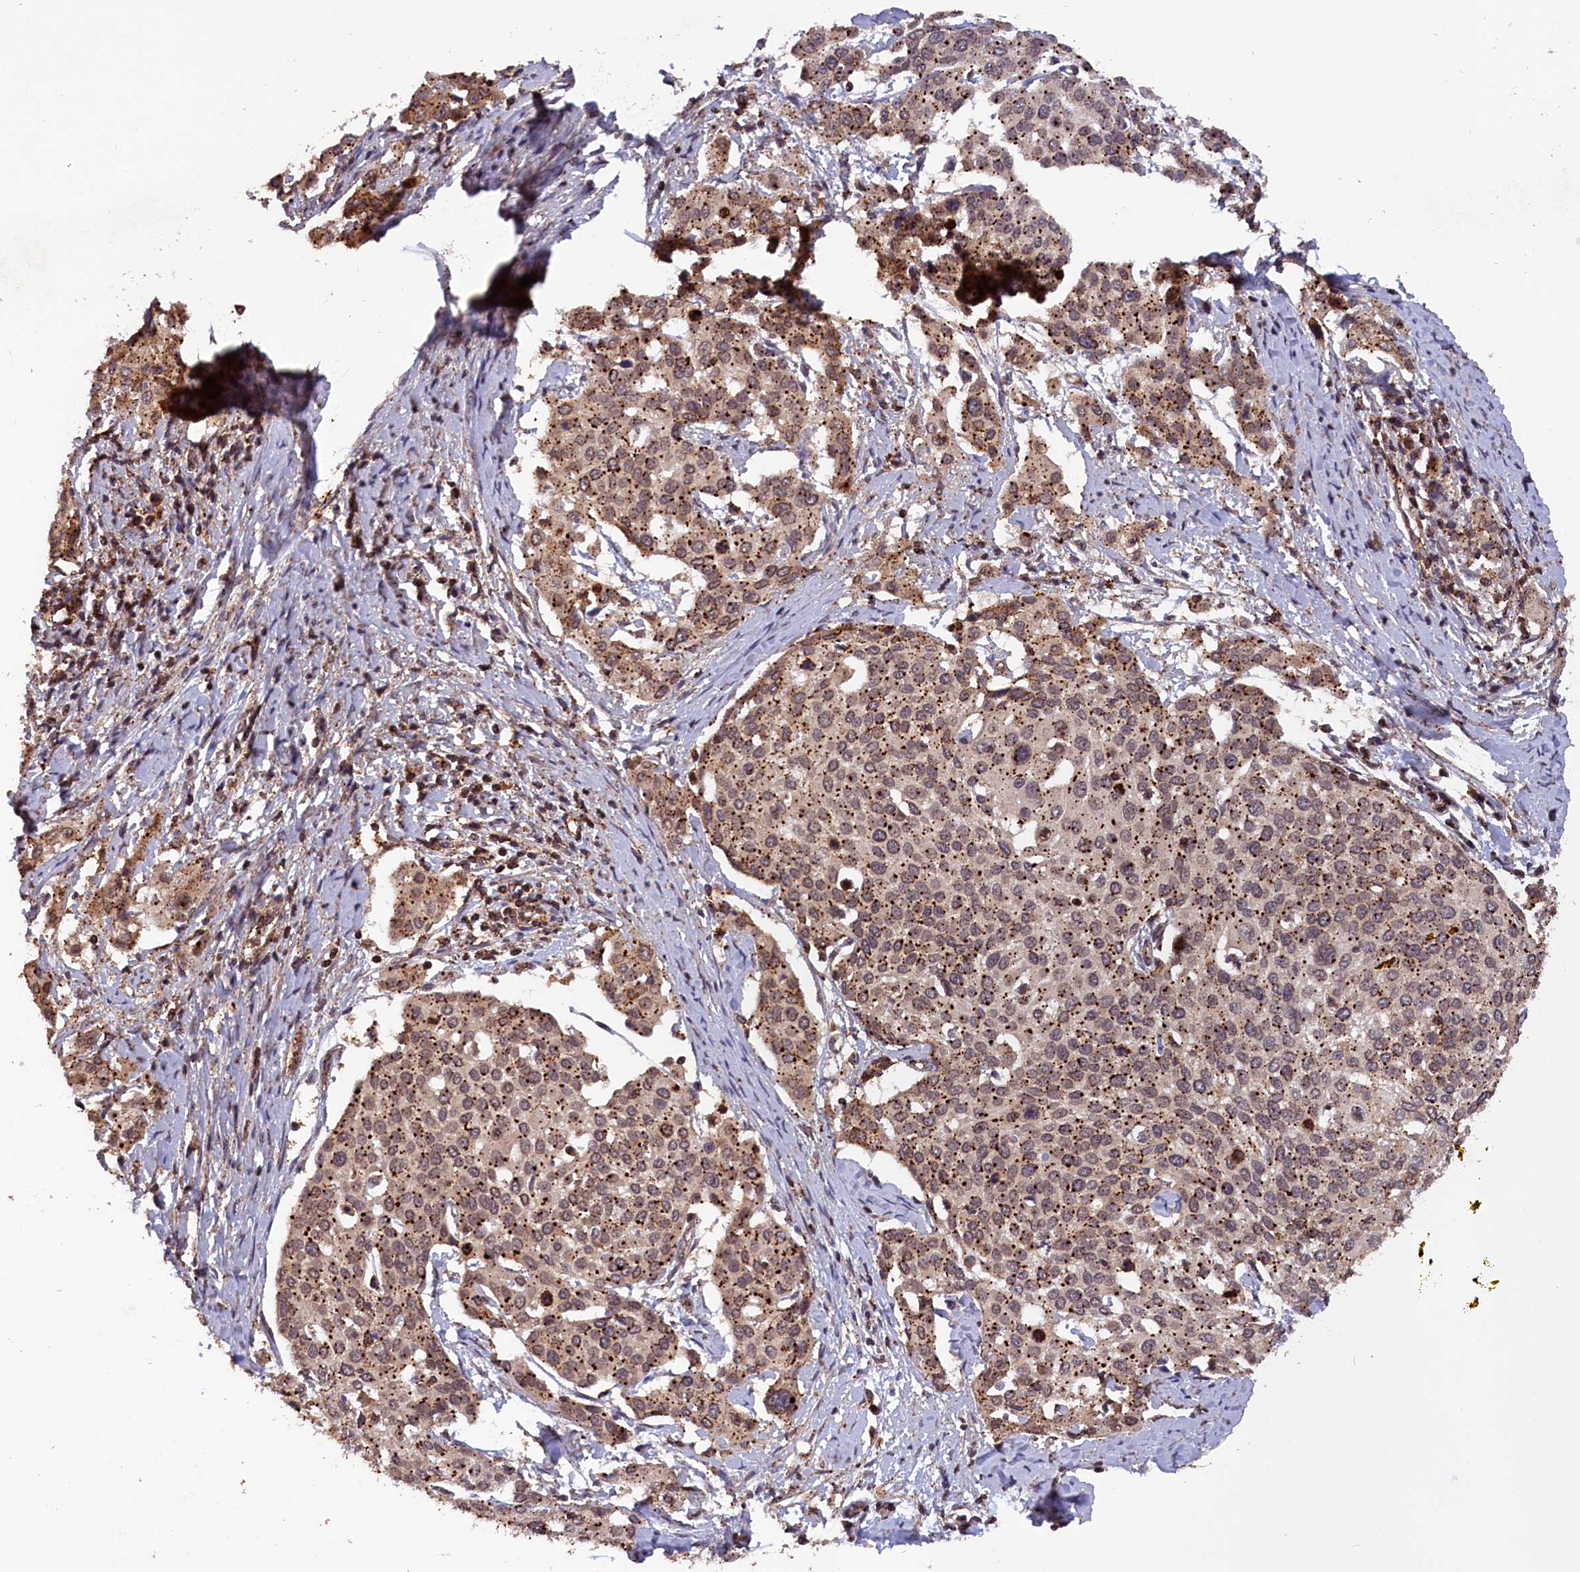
{"staining": {"intensity": "strong", "quantity": ">75%", "location": "cytoplasmic/membranous"}, "tissue": "cervical cancer", "cell_type": "Tumor cells", "image_type": "cancer", "snomed": [{"axis": "morphology", "description": "Squamous cell carcinoma, NOS"}, {"axis": "topography", "description": "Cervix"}], "caption": "Immunohistochemical staining of human cervical squamous cell carcinoma exhibits strong cytoplasmic/membranous protein positivity in about >75% of tumor cells.", "gene": "IST1", "patient": {"sex": "female", "age": 44}}